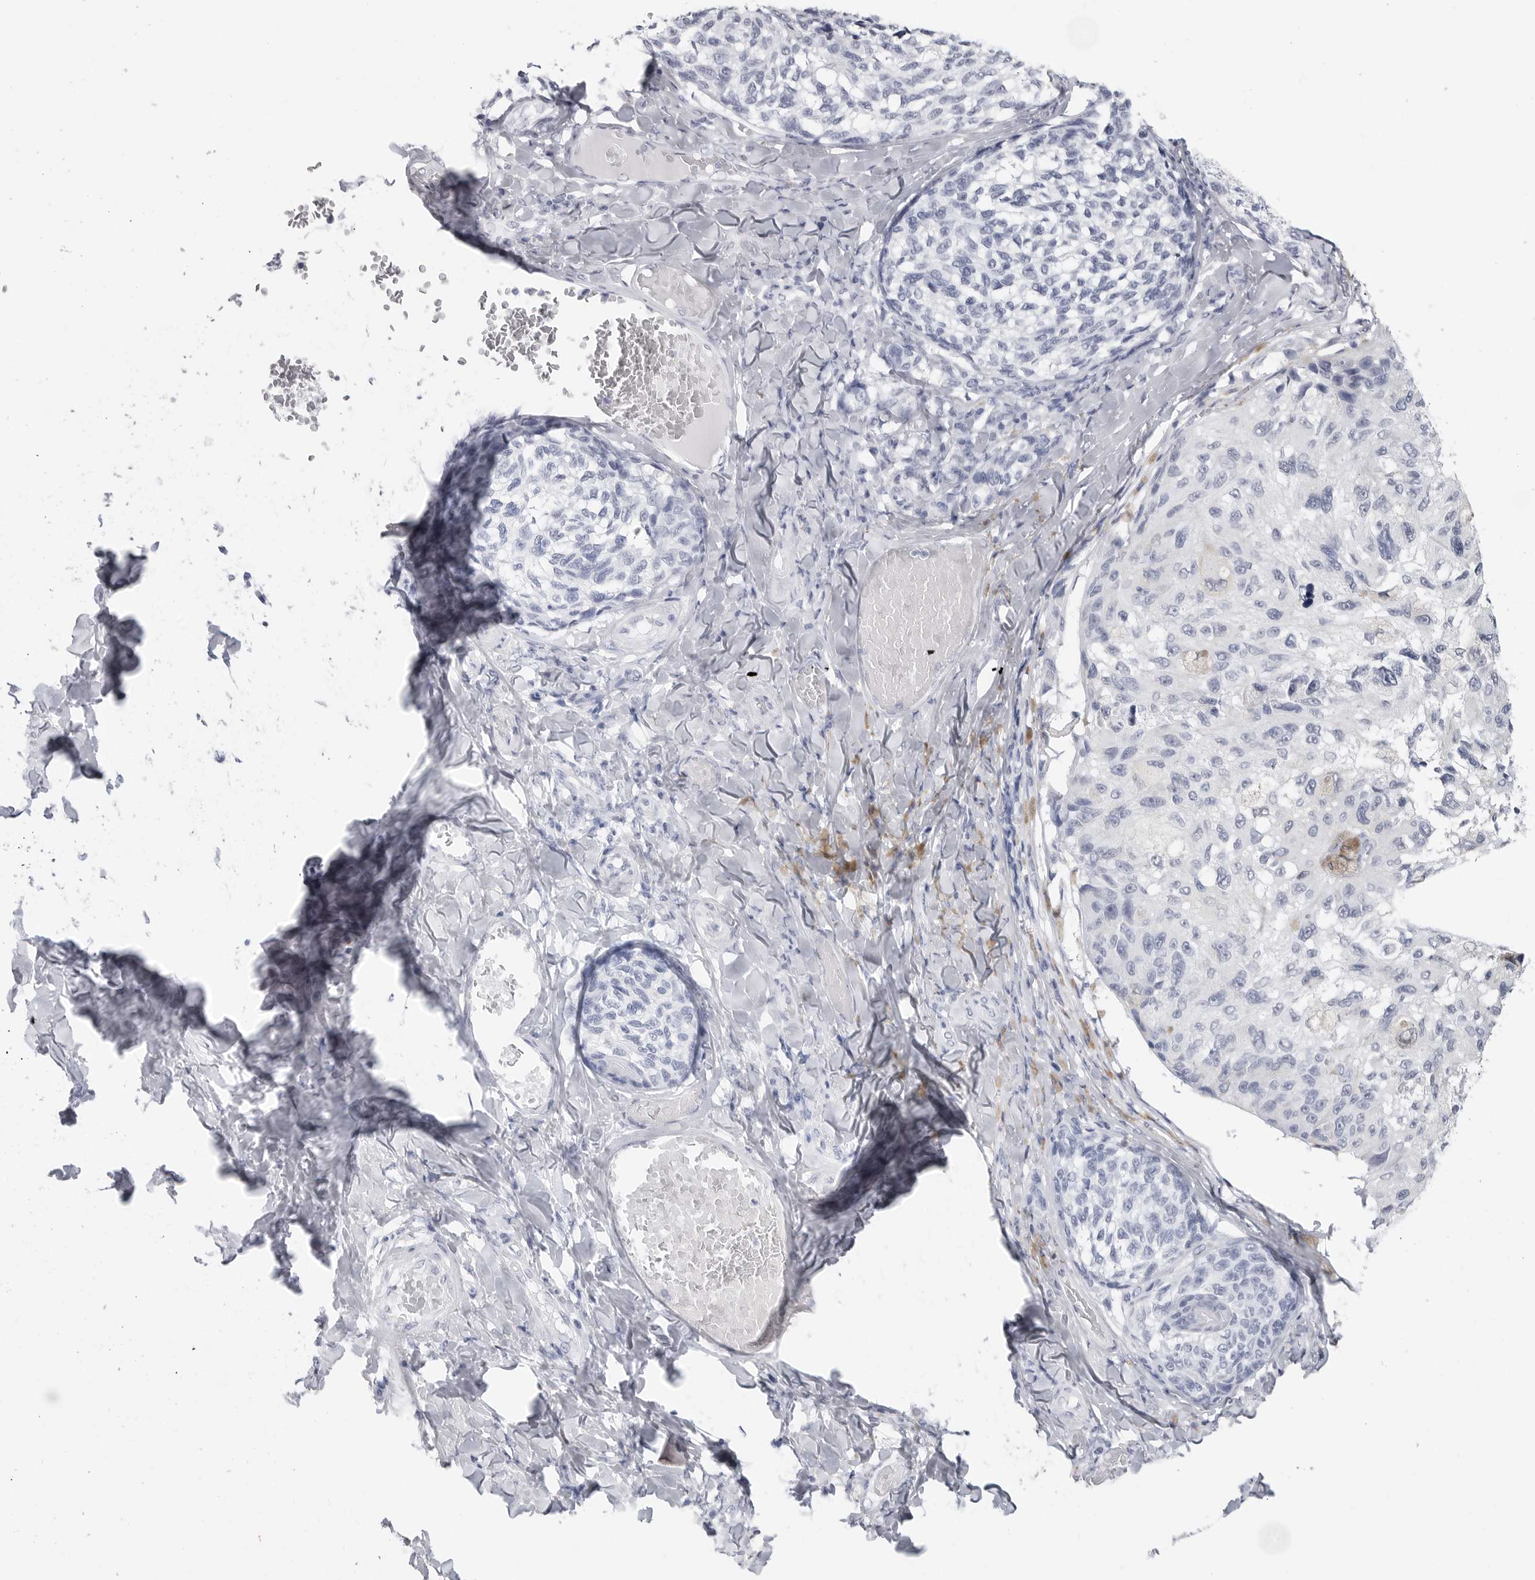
{"staining": {"intensity": "negative", "quantity": "none", "location": "none"}, "tissue": "melanoma", "cell_type": "Tumor cells", "image_type": "cancer", "snomed": [{"axis": "morphology", "description": "Malignant melanoma, NOS"}, {"axis": "topography", "description": "Skin"}], "caption": "Tumor cells show no significant protein positivity in melanoma.", "gene": "CSH1", "patient": {"sex": "female", "age": 73}}